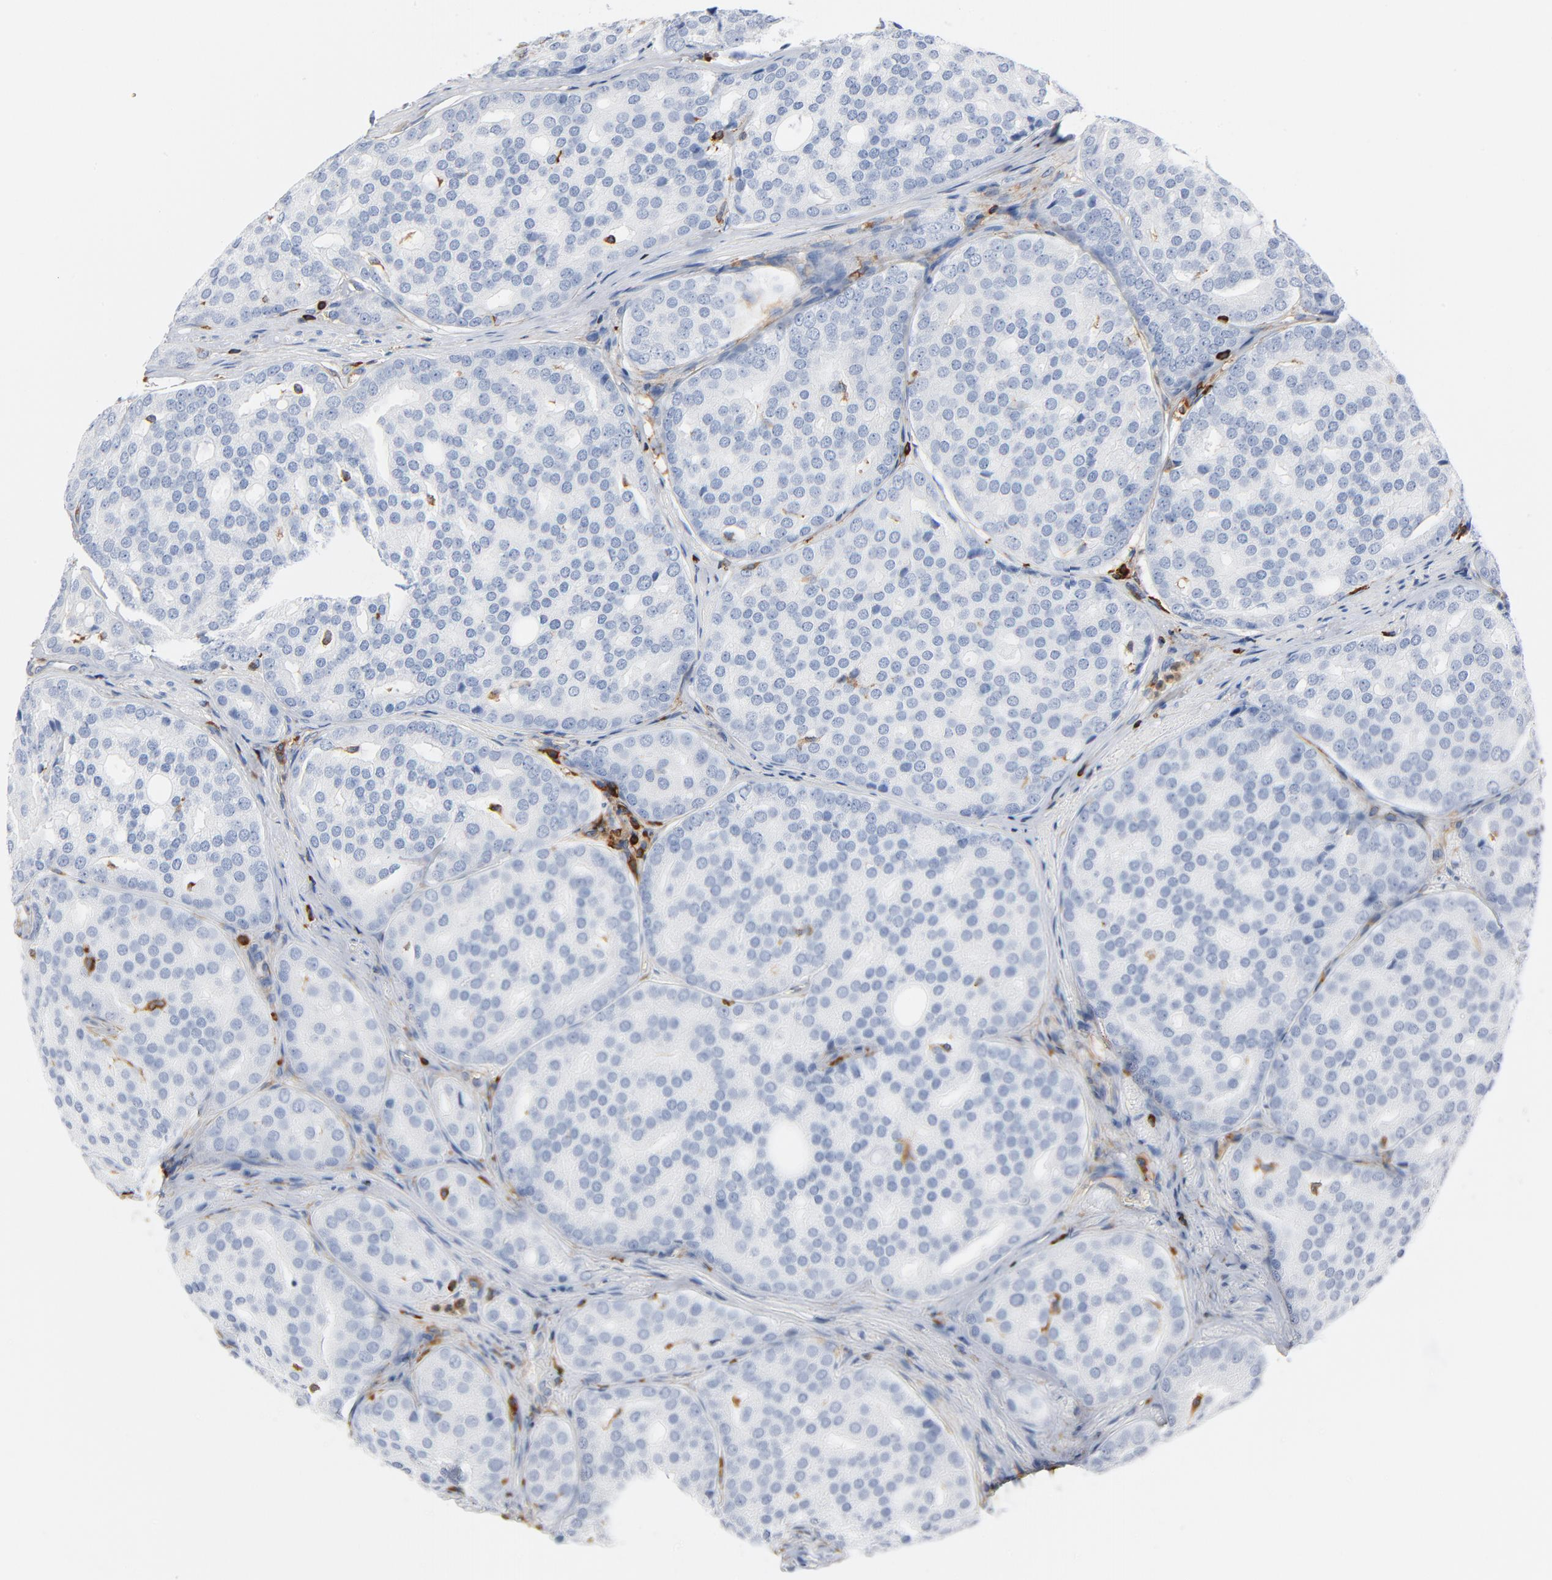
{"staining": {"intensity": "negative", "quantity": "none", "location": "none"}, "tissue": "prostate cancer", "cell_type": "Tumor cells", "image_type": "cancer", "snomed": [{"axis": "morphology", "description": "Adenocarcinoma, High grade"}, {"axis": "topography", "description": "Prostate"}], "caption": "Tumor cells show no significant protein positivity in prostate high-grade adenocarcinoma. The staining was performed using DAB (3,3'-diaminobenzidine) to visualize the protein expression in brown, while the nuclei were stained in blue with hematoxylin (Magnification: 20x).", "gene": "SH3KBP1", "patient": {"sex": "male", "age": 64}}